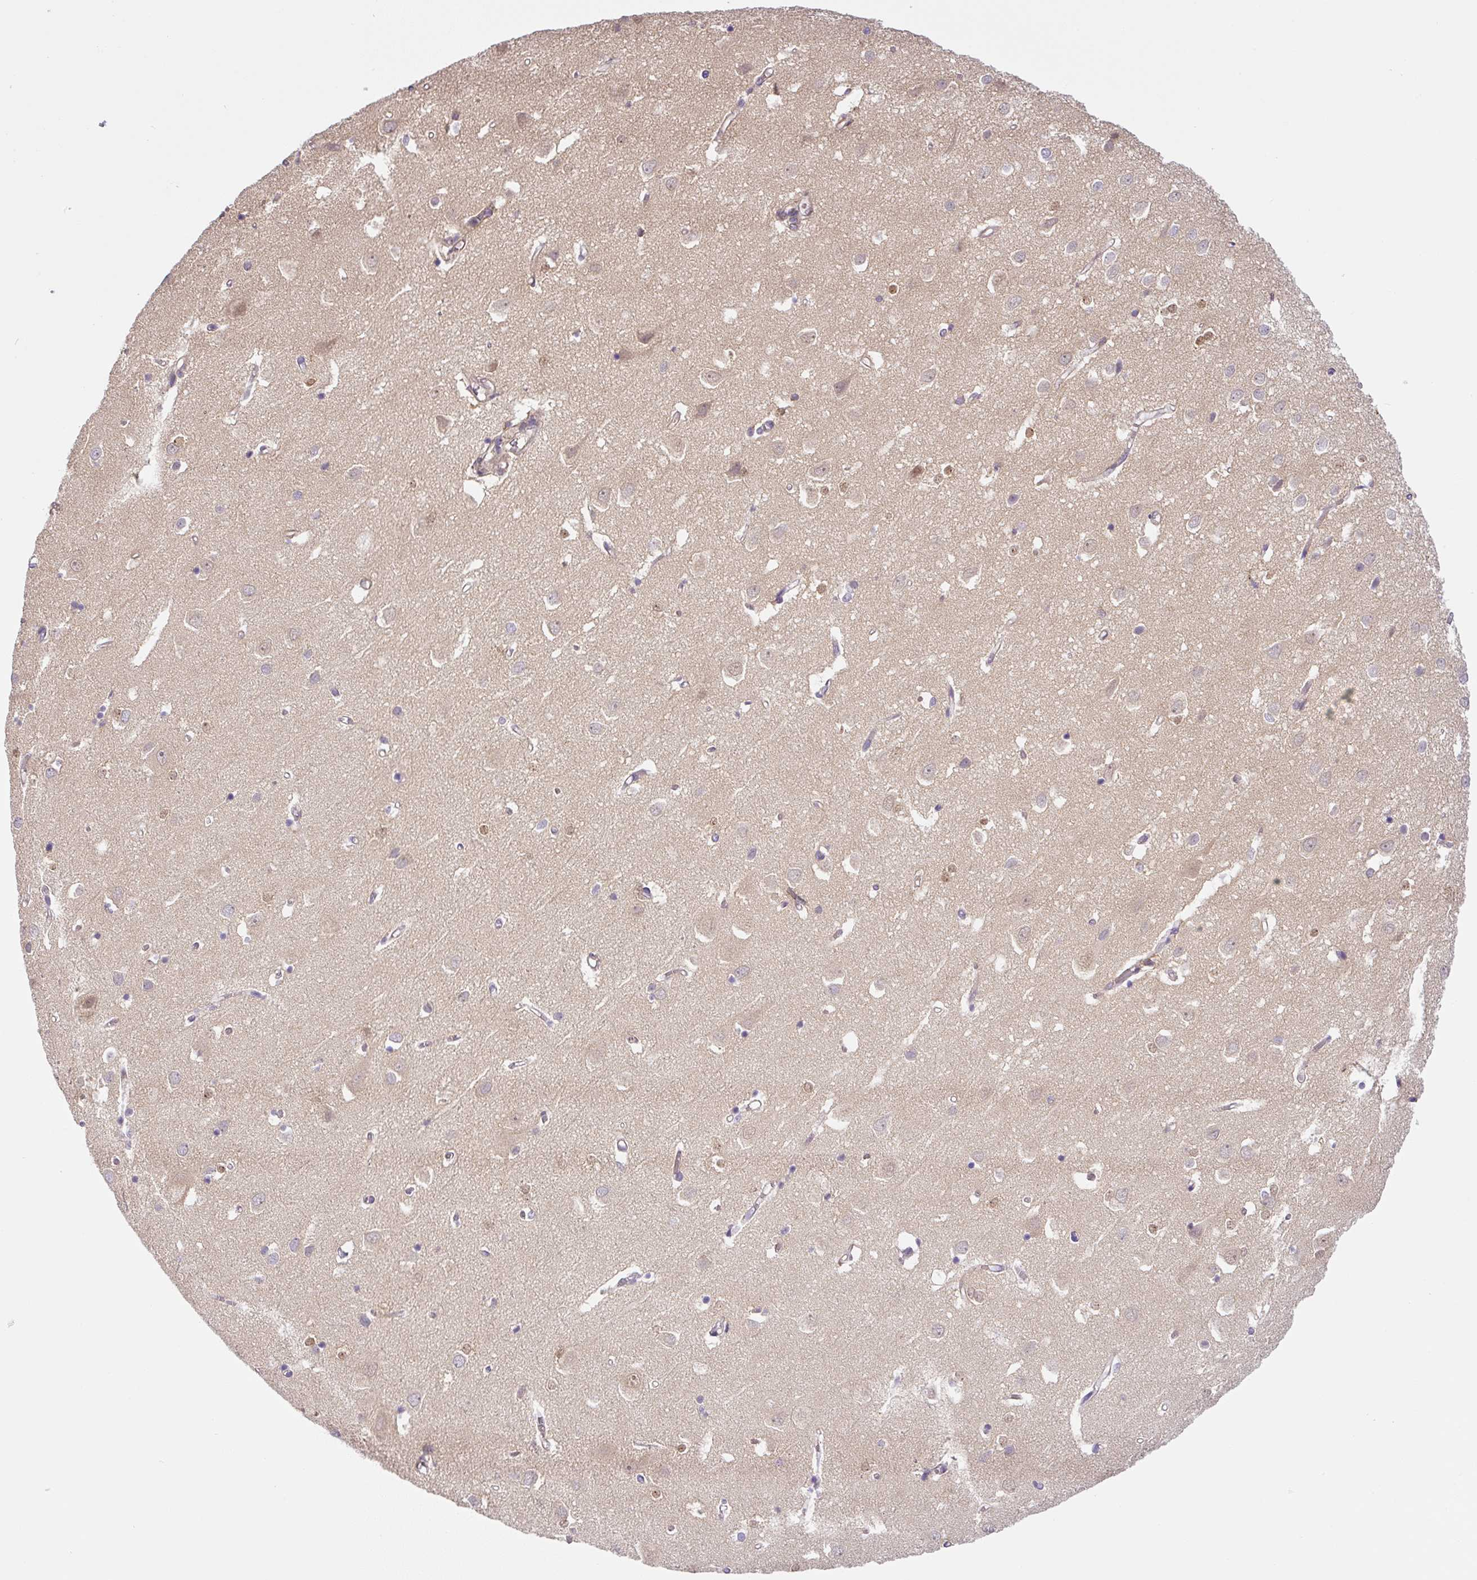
{"staining": {"intensity": "weak", "quantity": "25%-75%", "location": "cytoplasmic/membranous"}, "tissue": "cerebral cortex", "cell_type": "Endothelial cells", "image_type": "normal", "snomed": [{"axis": "morphology", "description": "Normal tissue, NOS"}, {"axis": "topography", "description": "Cerebral cortex"}], "caption": "There is low levels of weak cytoplasmic/membranous staining in endothelial cells of unremarkable cerebral cortex, as demonstrated by immunohistochemical staining (brown color).", "gene": "PLA2G4A", "patient": {"sex": "male", "age": 70}}